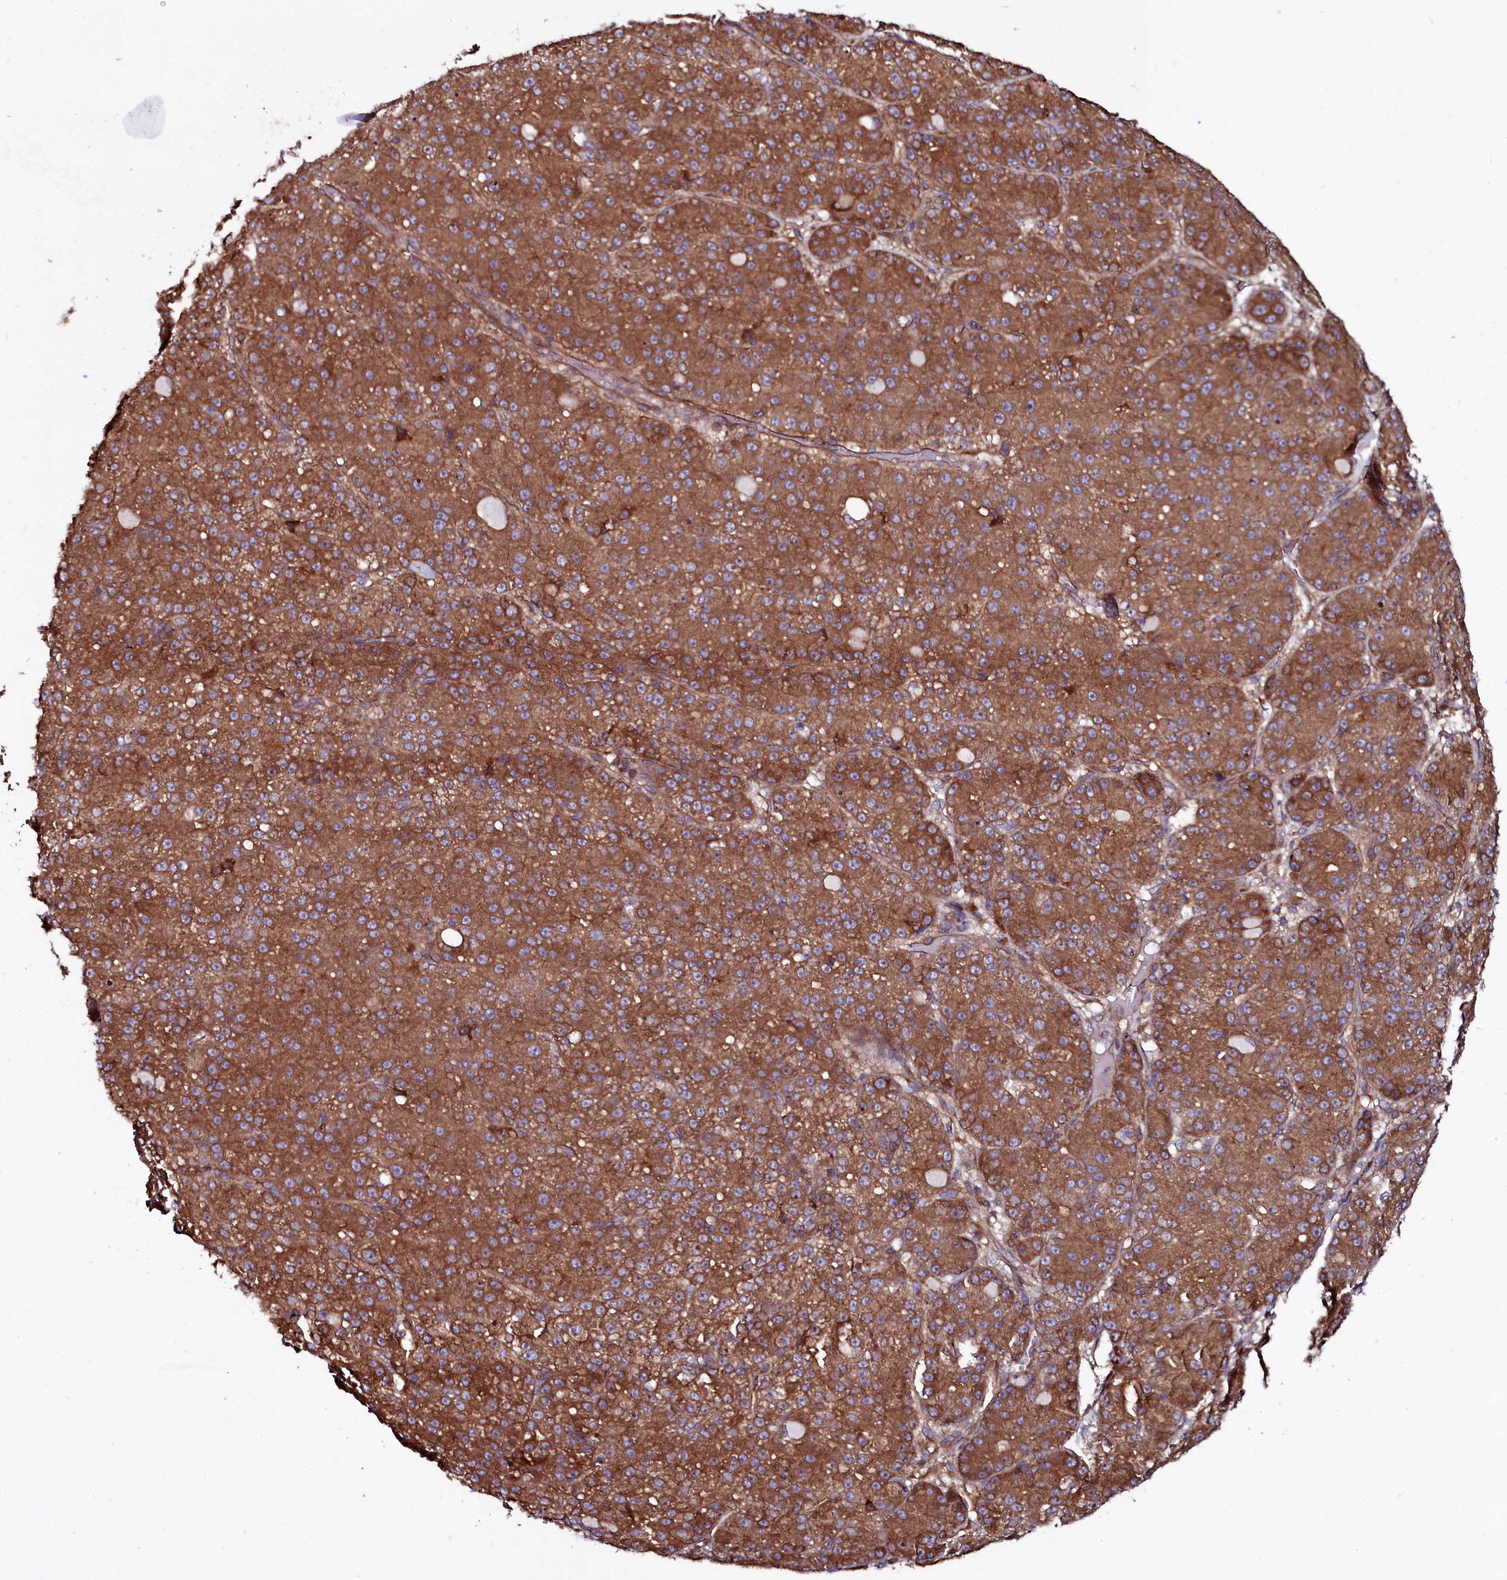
{"staining": {"intensity": "strong", "quantity": ">75%", "location": "cytoplasmic/membranous"}, "tissue": "liver cancer", "cell_type": "Tumor cells", "image_type": "cancer", "snomed": [{"axis": "morphology", "description": "Carcinoma, Hepatocellular, NOS"}, {"axis": "topography", "description": "Liver"}], "caption": "Liver hepatocellular carcinoma was stained to show a protein in brown. There is high levels of strong cytoplasmic/membranous positivity in about >75% of tumor cells.", "gene": "USPL1", "patient": {"sex": "male", "age": 67}}